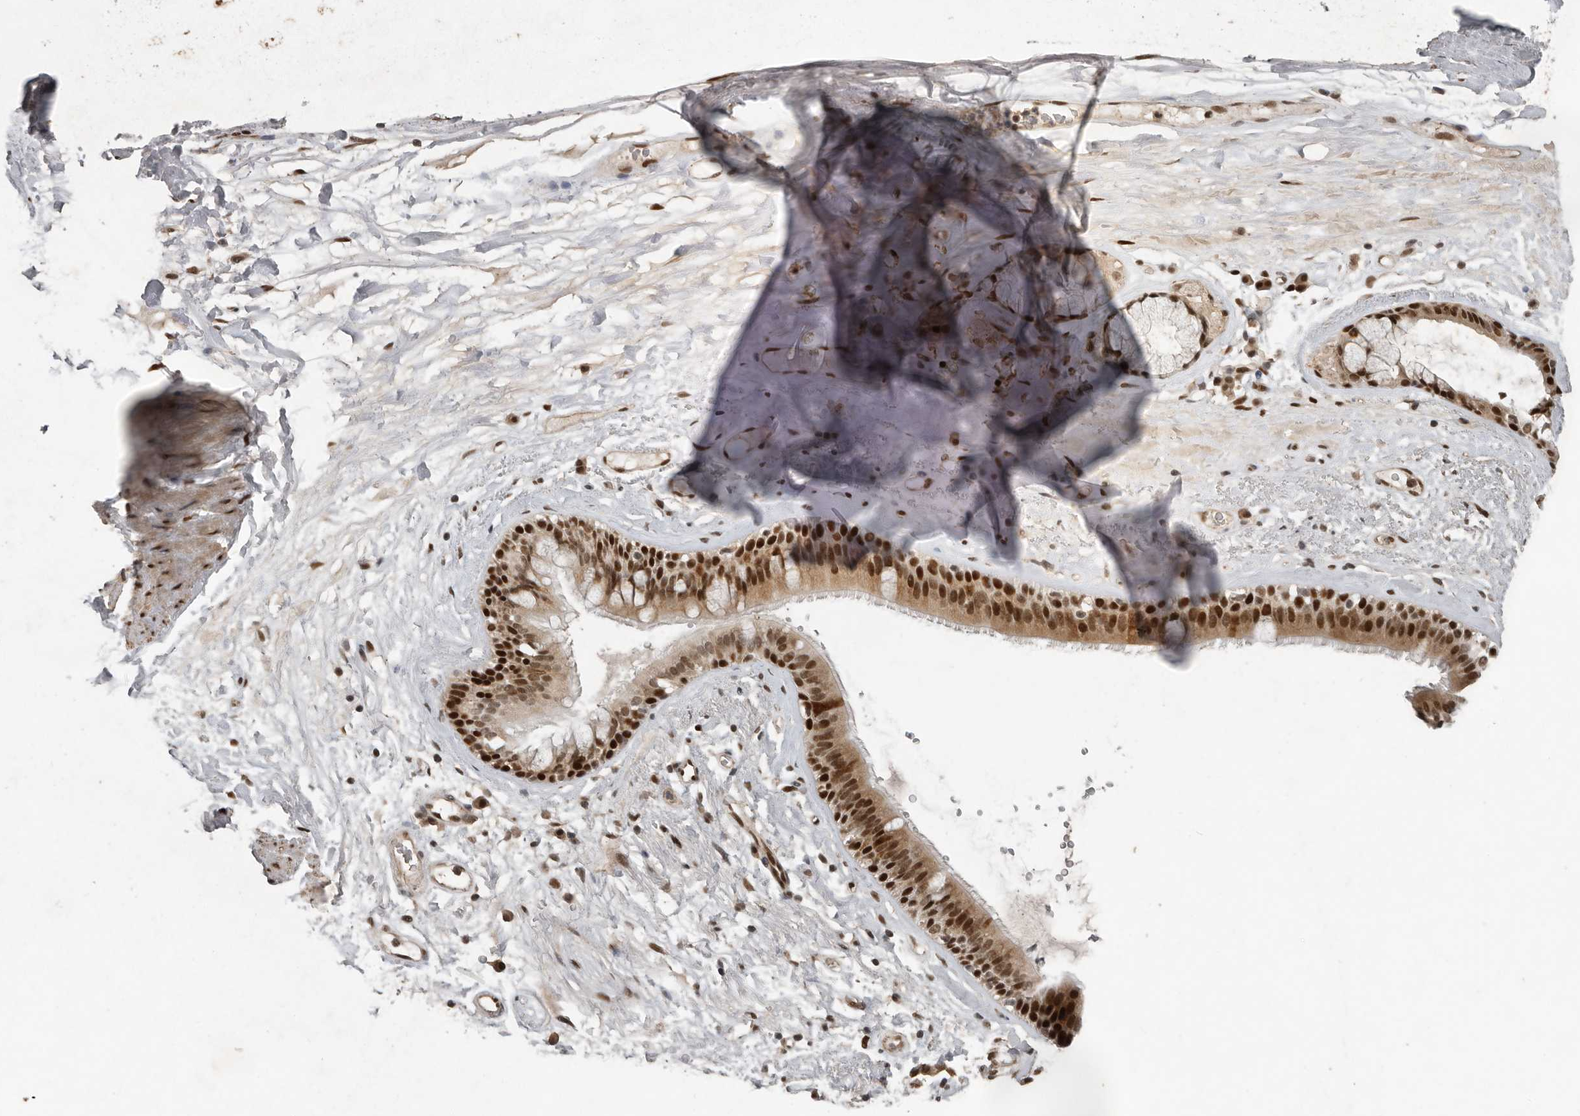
{"staining": {"intensity": "strong", "quantity": ">75%", "location": "nuclear"}, "tissue": "adipose tissue", "cell_type": "Adipocytes", "image_type": "normal", "snomed": [{"axis": "morphology", "description": "Normal tissue, NOS"}, {"axis": "topography", "description": "Cartilage tissue"}], "caption": "Adipose tissue stained for a protein (brown) shows strong nuclear positive staining in about >75% of adipocytes.", "gene": "CDC27", "patient": {"sex": "female", "age": 63}}